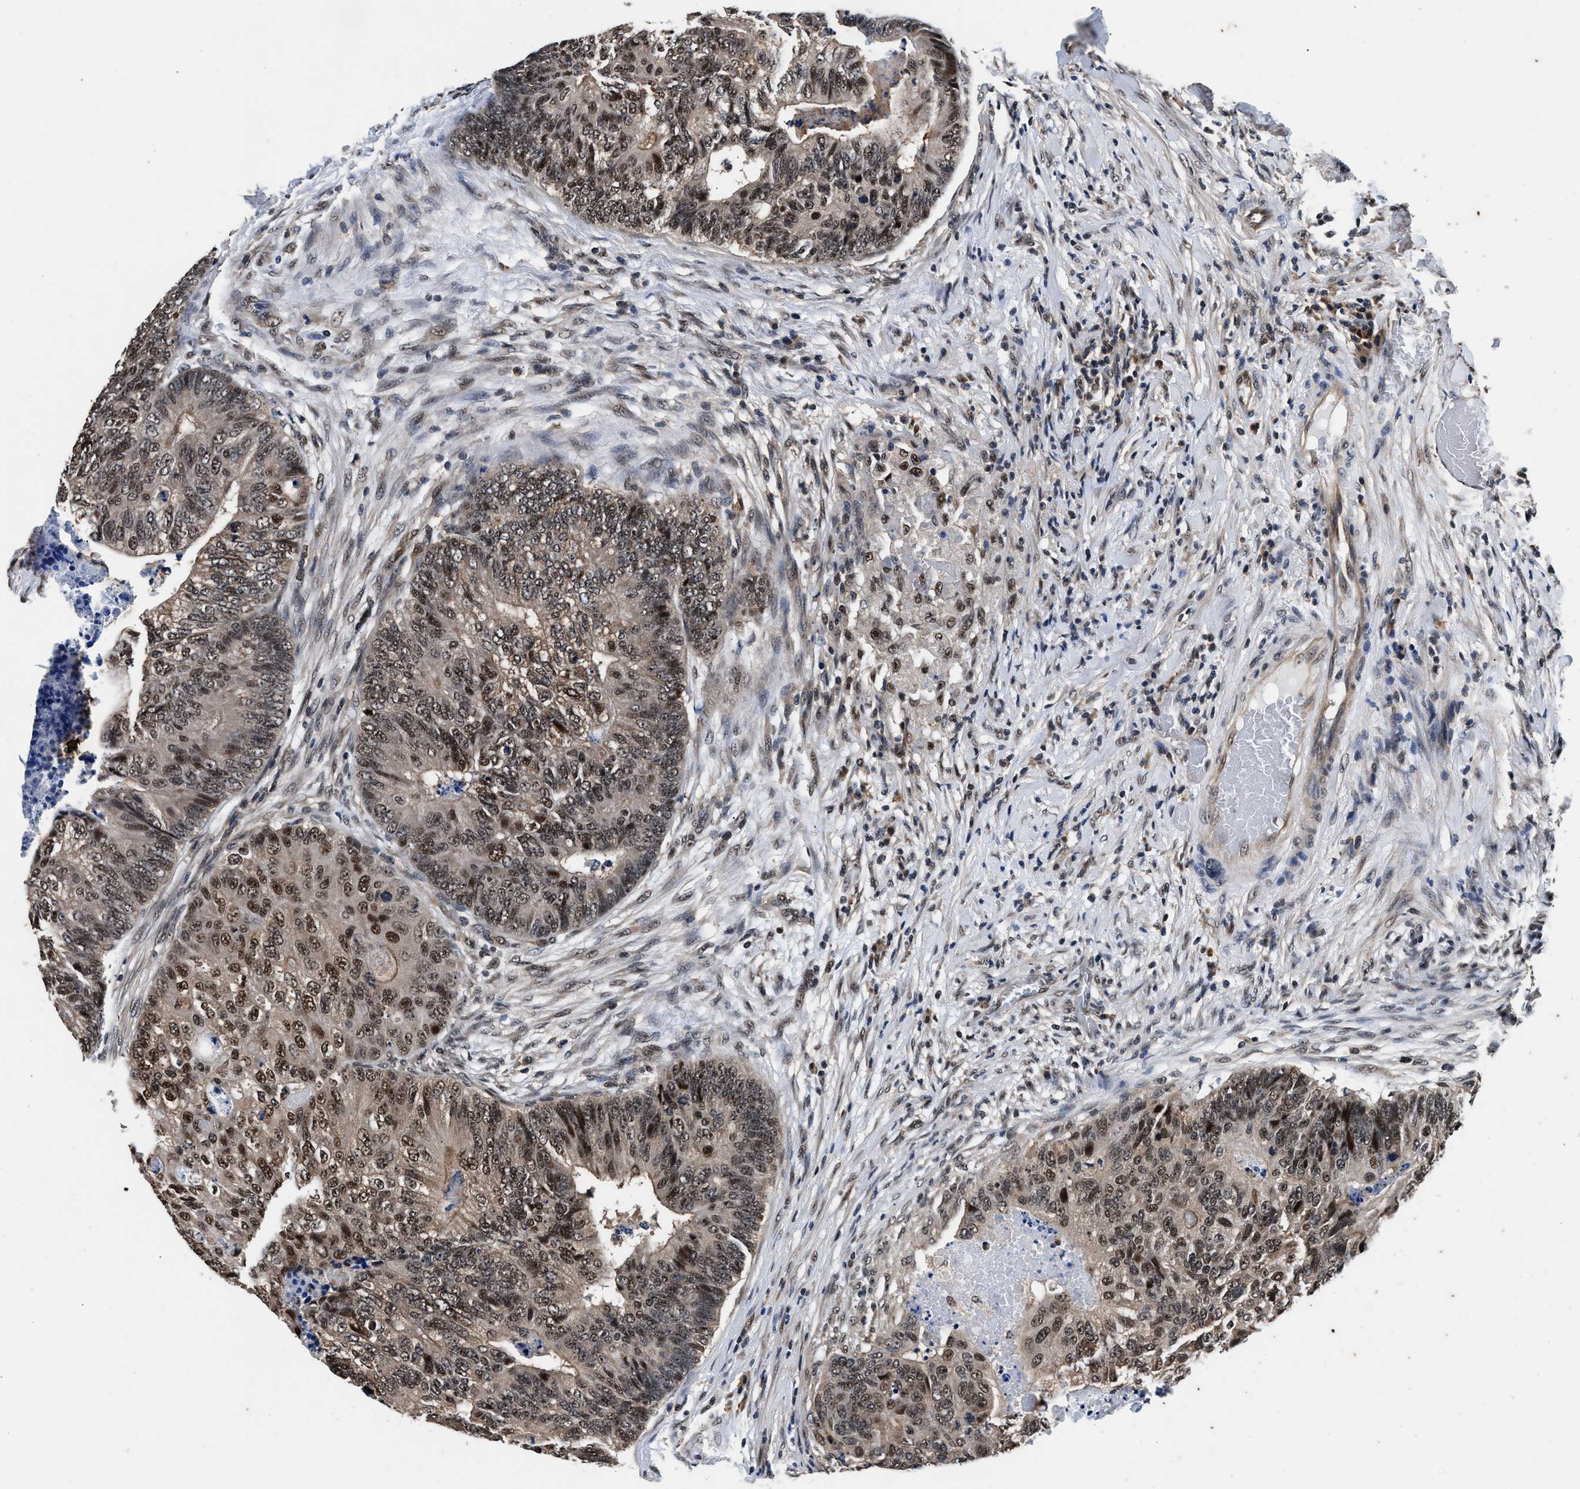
{"staining": {"intensity": "moderate", "quantity": ">75%", "location": "nuclear"}, "tissue": "colorectal cancer", "cell_type": "Tumor cells", "image_type": "cancer", "snomed": [{"axis": "morphology", "description": "Adenocarcinoma, NOS"}, {"axis": "topography", "description": "Colon"}], "caption": "This is a histology image of immunohistochemistry (IHC) staining of adenocarcinoma (colorectal), which shows moderate expression in the nuclear of tumor cells.", "gene": "USP16", "patient": {"sex": "female", "age": 67}}